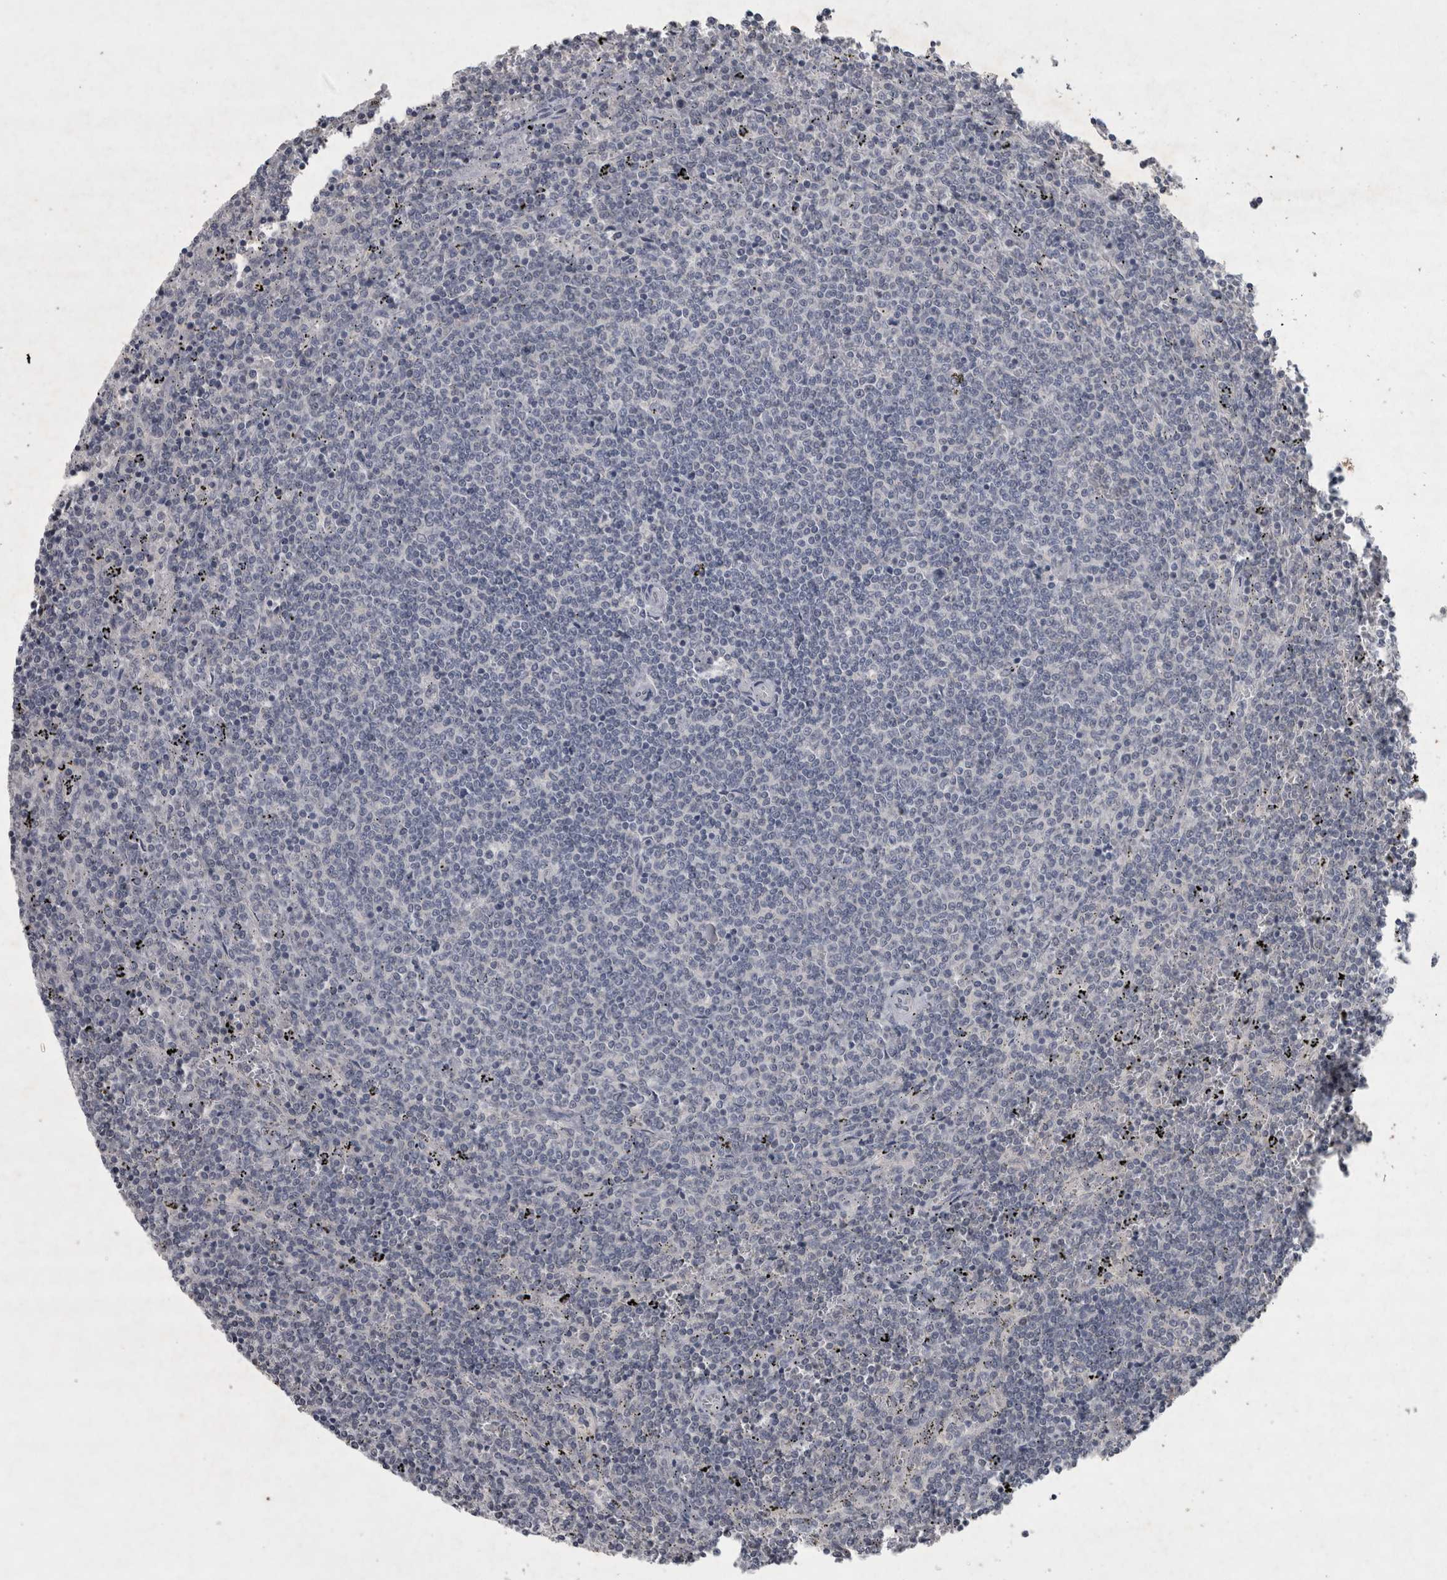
{"staining": {"intensity": "negative", "quantity": "none", "location": "none"}, "tissue": "lymphoma", "cell_type": "Tumor cells", "image_type": "cancer", "snomed": [{"axis": "morphology", "description": "Malignant lymphoma, non-Hodgkin's type, Low grade"}, {"axis": "topography", "description": "Spleen"}], "caption": "Human low-grade malignant lymphoma, non-Hodgkin's type stained for a protein using immunohistochemistry (IHC) reveals no staining in tumor cells.", "gene": "WNT7A", "patient": {"sex": "female", "age": 50}}